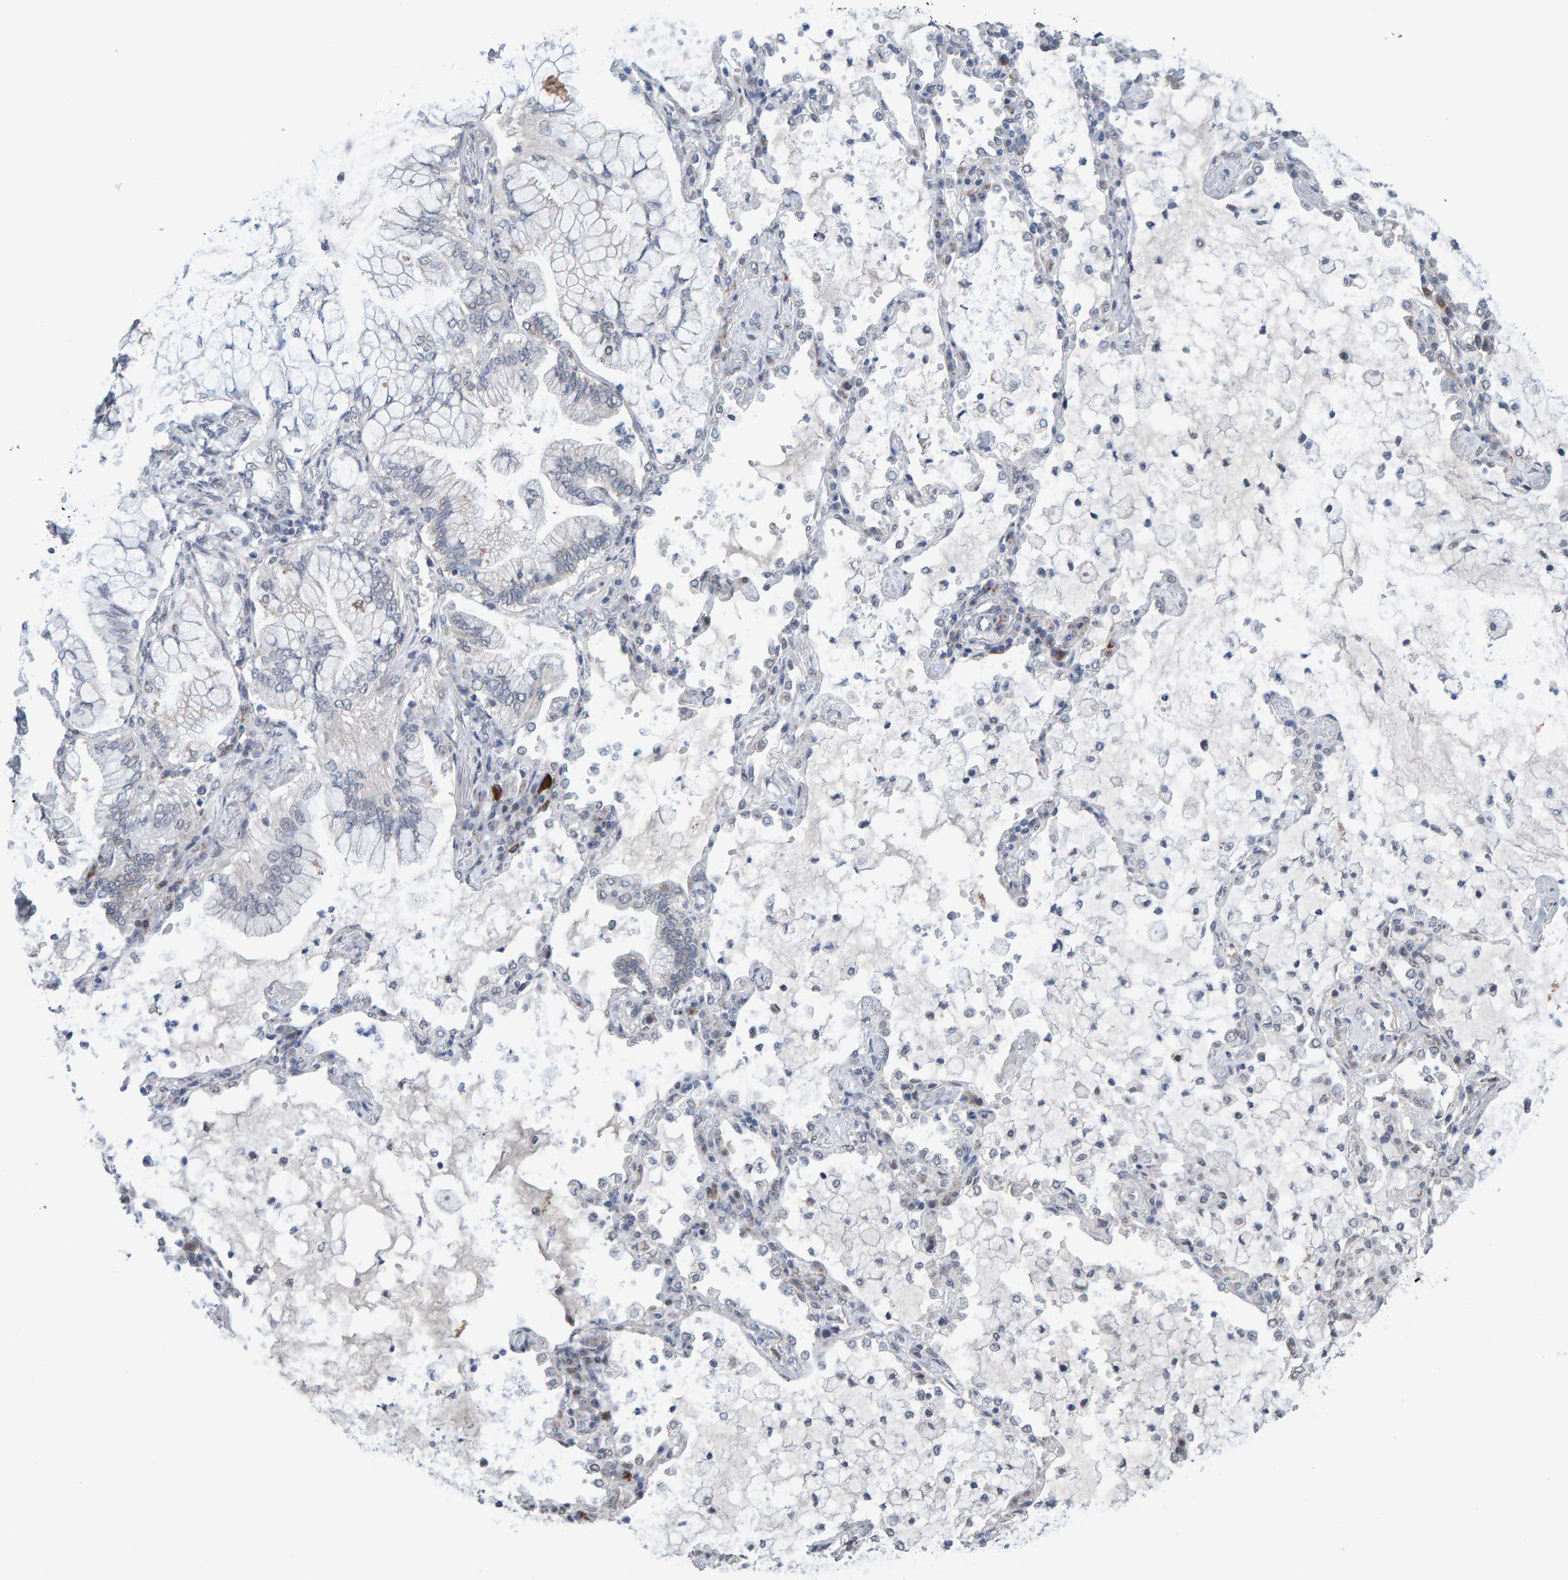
{"staining": {"intensity": "negative", "quantity": "none", "location": "none"}, "tissue": "lung cancer", "cell_type": "Tumor cells", "image_type": "cancer", "snomed": [{"axis": "morphology", "description": "Adenocarcinoma, NOS"}, {"axis": "topography", "description": "Lung"}], "caption": "Immunohistochemistry micrograph of neoplastic tissue: lung cancer (adenocarcinoma) stained with DAB shows no significant protein expression in tumor cells.", "gene": "USP43", "patient": {"sex": "female", "age": 70}}